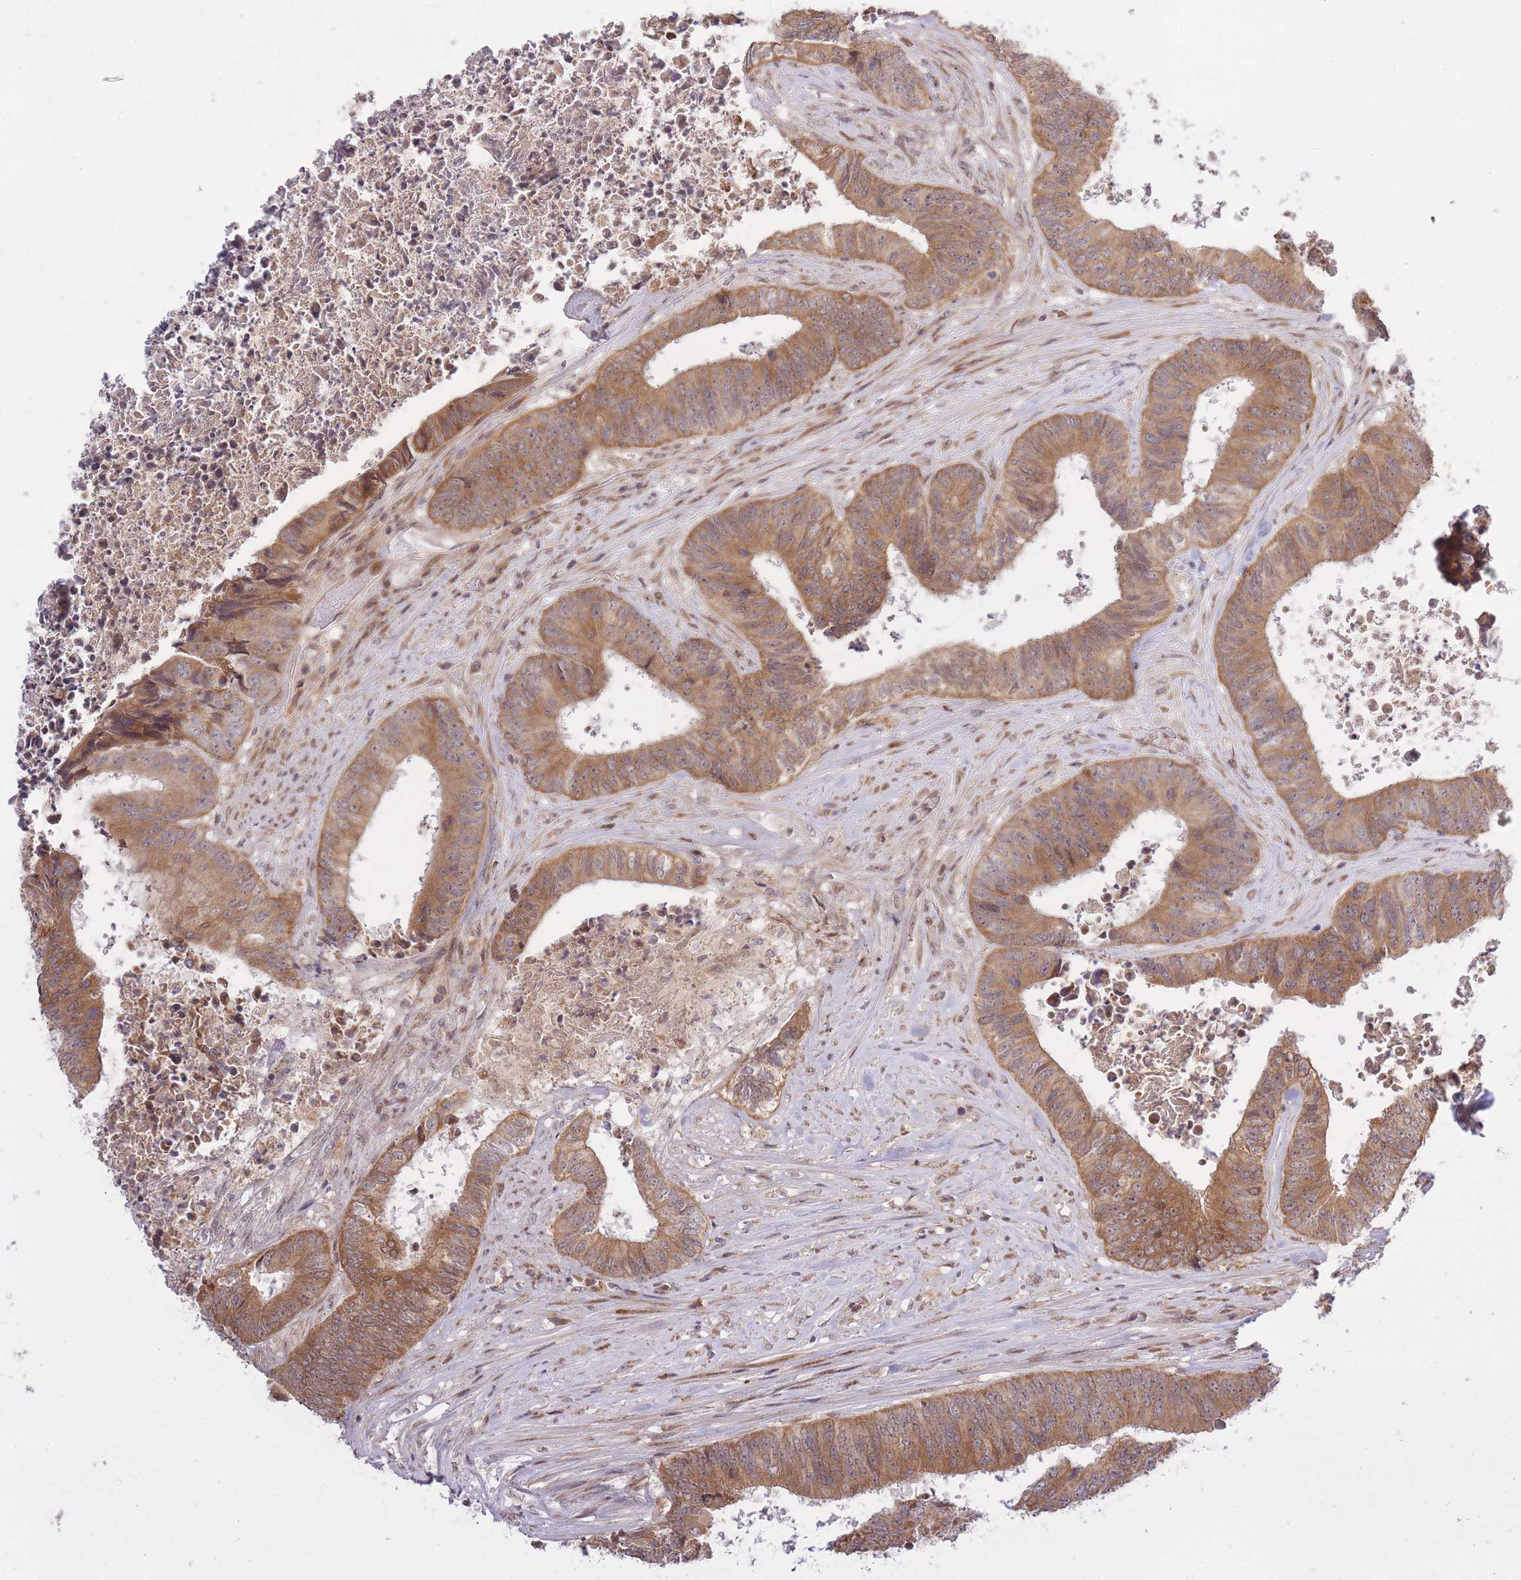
{"staining": {"intensity": "moderate", "quantity": ">75%", "location": "cytoplasmic/membranous"}, "tissue": "colorectal cancer", "cell_type": "Tumor cells", "image_type": "cancer", "snomed": [{"axis": "morphology", "description": "Adenocarcinoma, NOS"}, {"axis": "topography", "description": "Rectum"}], "caption": "The image demonstrates a brown stain indicating the presence of a protein in the cytoplasmic/membranous of tumor cells in colorectal cancer. (Stains: DAB in brown, nuclei in blue, Microscopy: brightfield microscopy at high magnification).", "gene": "ZNF391", "patient": {"sex": "male", "age": 72}}